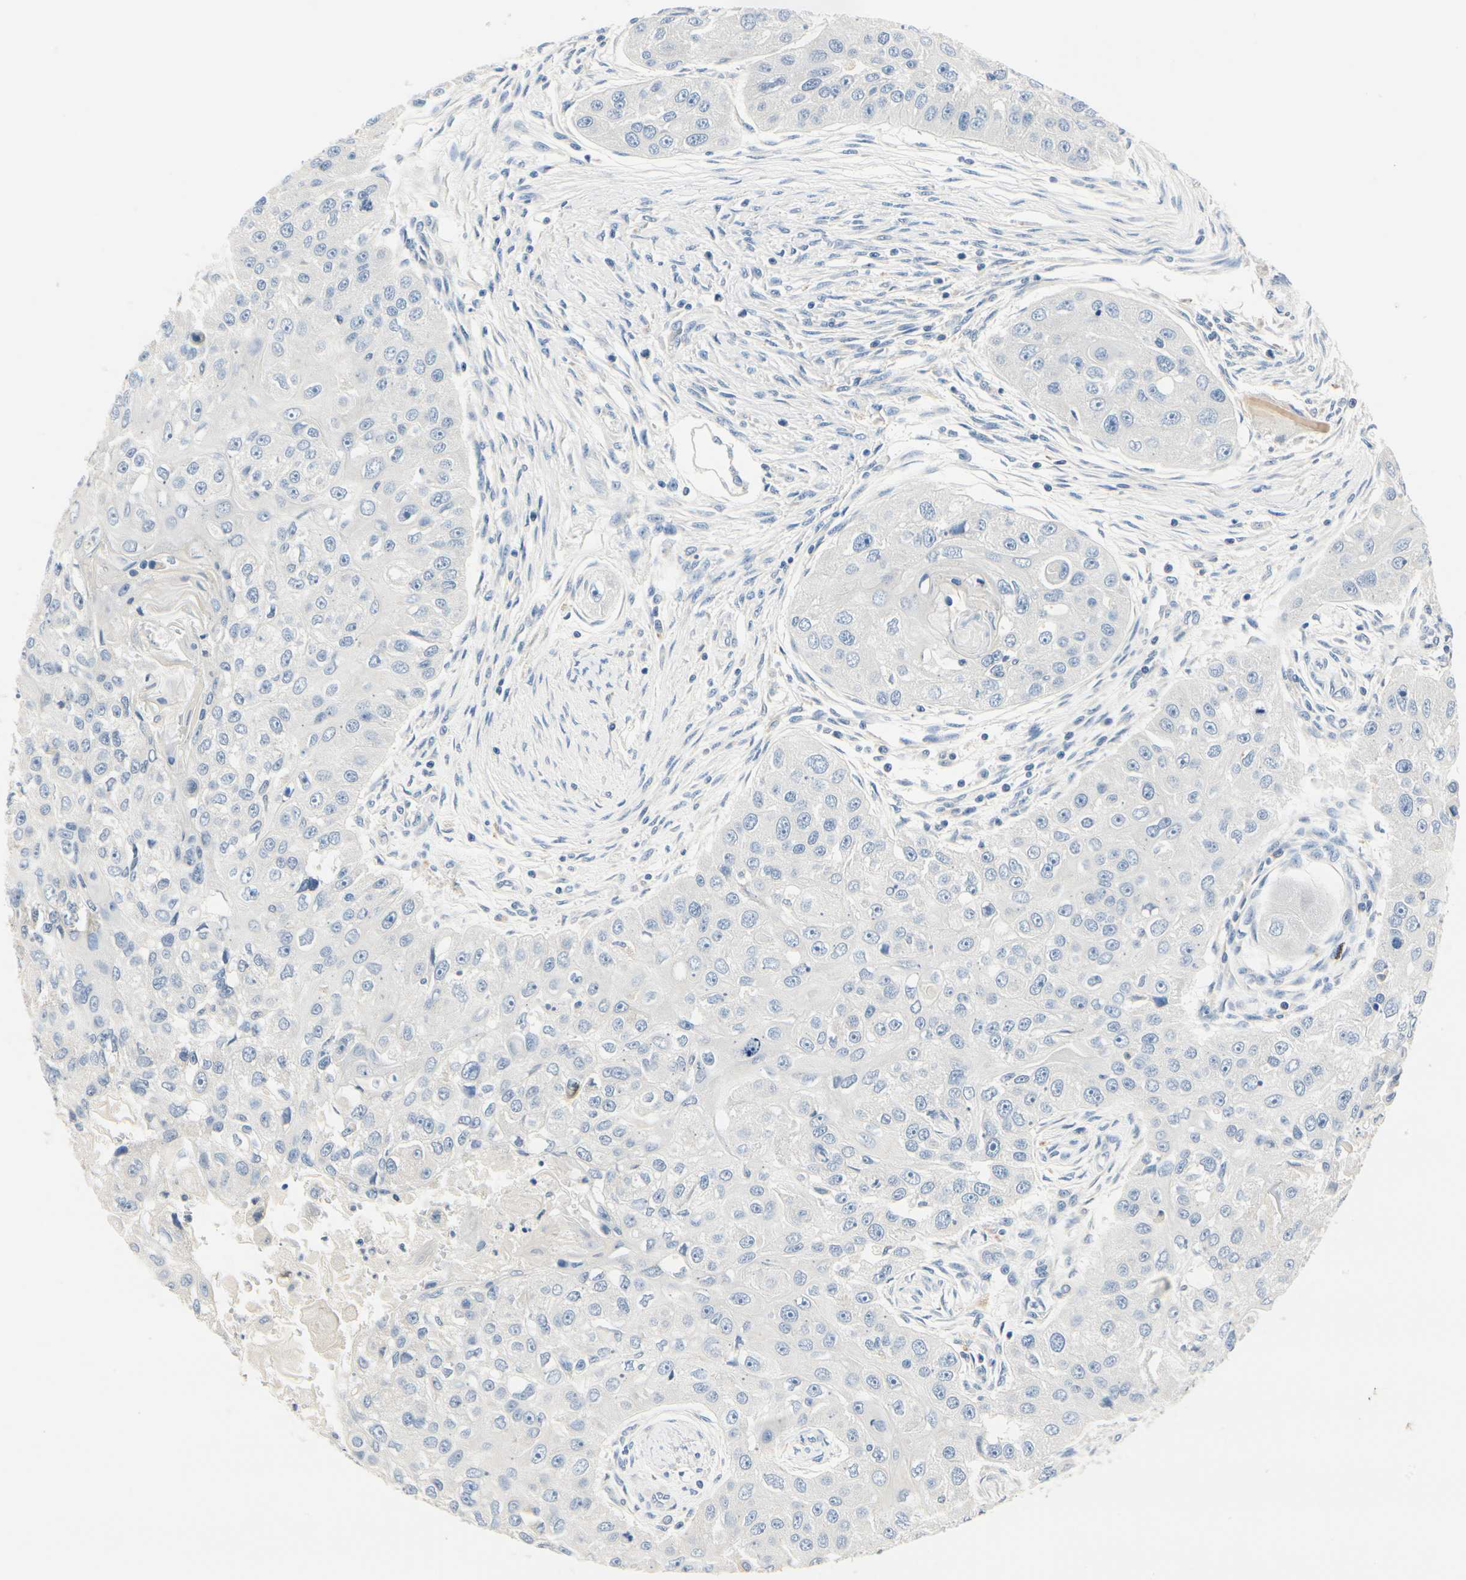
{"staining": {"intensity": "negative", "quantity": "none", "location": "none"}, "tissue": "head and neck cancer", "cell_type": "Tumor cells", "image_type": "cancer", "snomed": [{"axis": "morphology", "description": "Normal tissue, NOS"}, {"axis": "morphology", "description": "Squamous cell carcinoma, NOS"}, {"axis": "topography", "description": "Skeletal muscle"}, {"axis": "topography", "description": "Head-Neck"}], "caption": "Protein analysis of head and neck cancer demonstrates no significant staining in tumor cells.", "gene": "TGFBR3", "patient": {"sex": "male", "age": 51}}